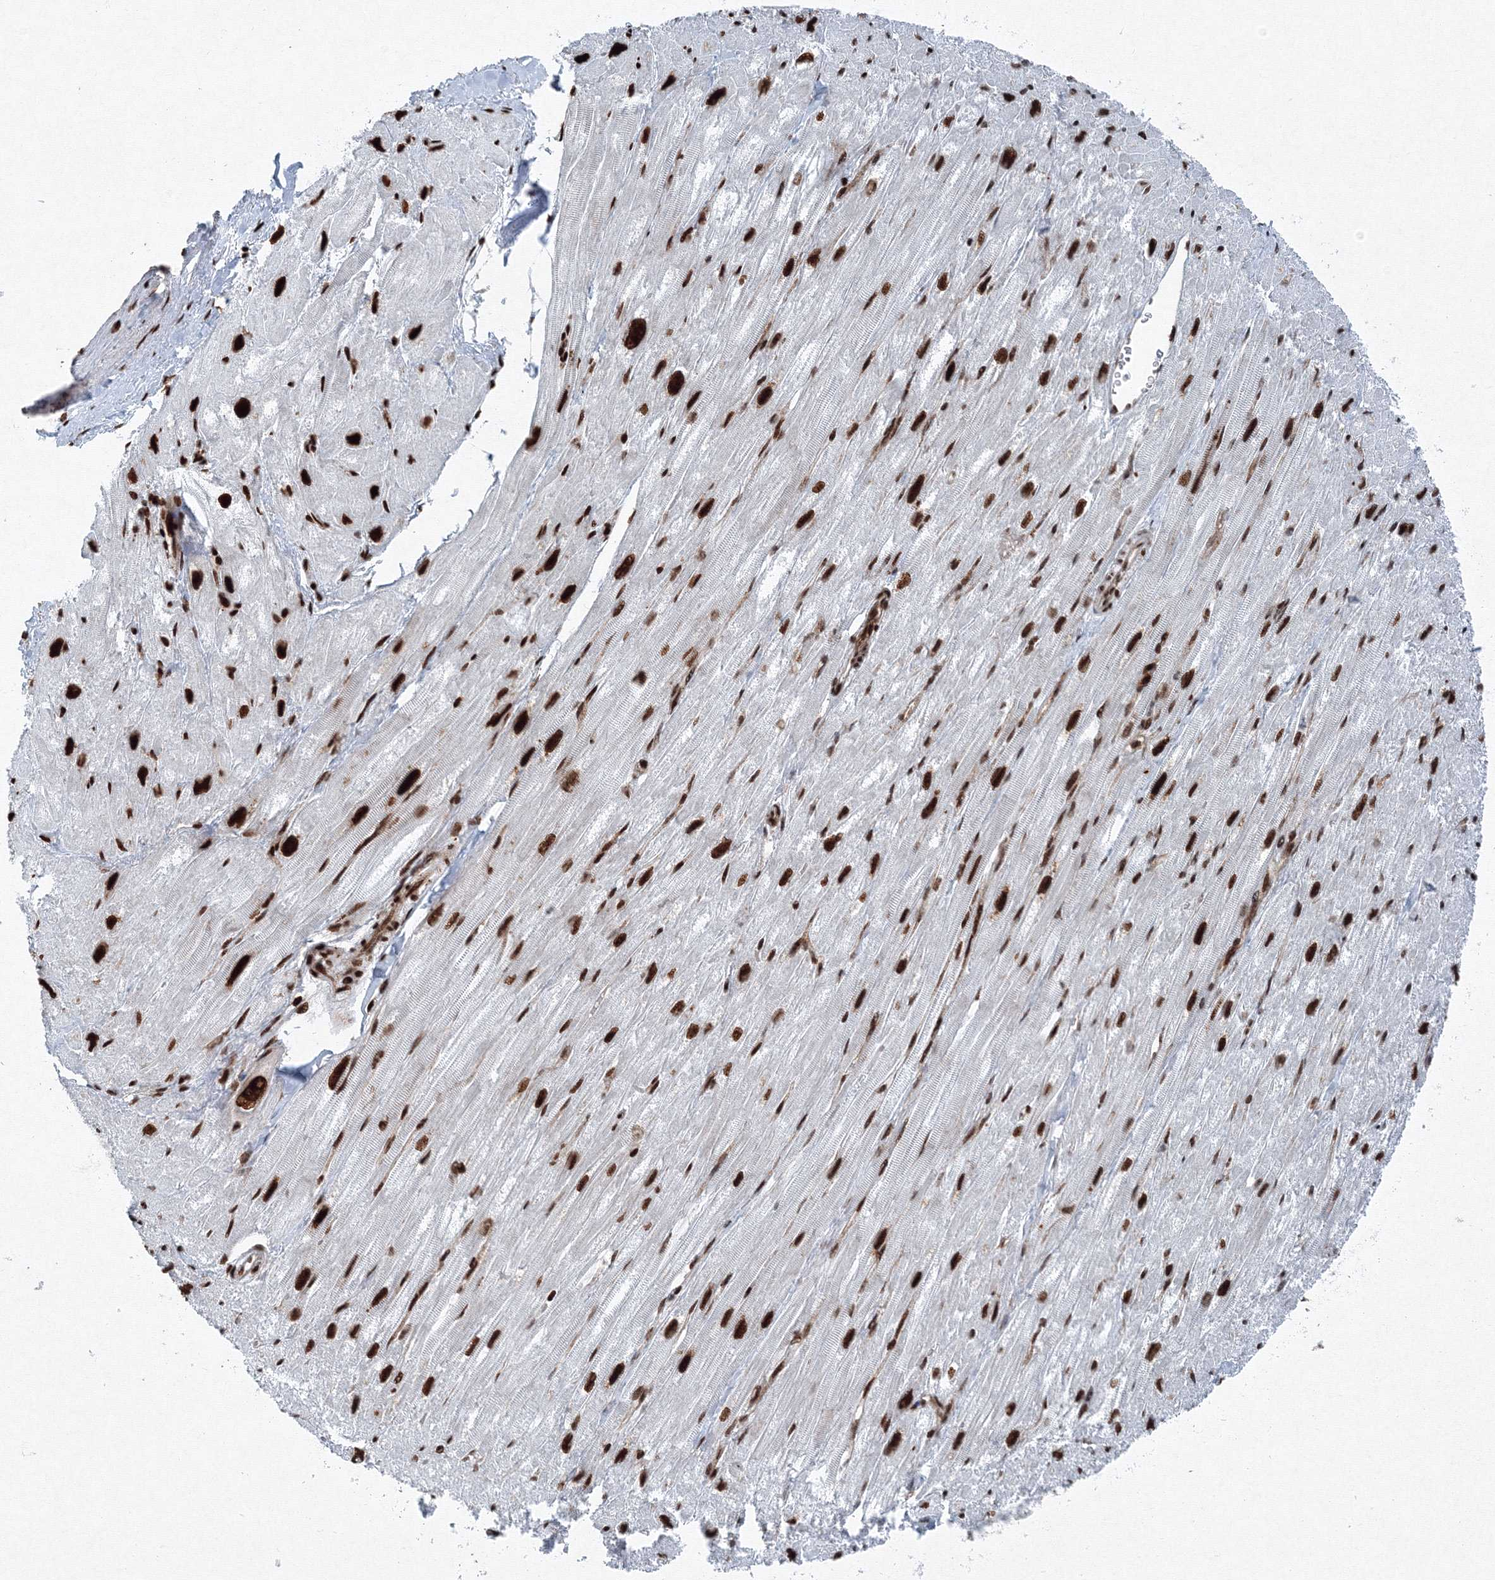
{"staining": {"intensity": "strong", "quantity": "25%-75%", "location": "nuclear"}, "tissue": "heart muscle", "cell_type": "Cardiomyocytes", "image_type": "normal", "snomed": [{"axis": "morphology", "description": "Normal tissue, NOS"}, {"axis": "topography", "description": "Heart"}], "caption": "A high-resolution micrograph shows immunohistochemistry (IHC) staining of benign heart muscle, which shows strong nuclear staining in approximately 25%-75% of cardiomyocytes.", "gene": "SNRPC", "patient": {"sex": "male", "age": 50}}